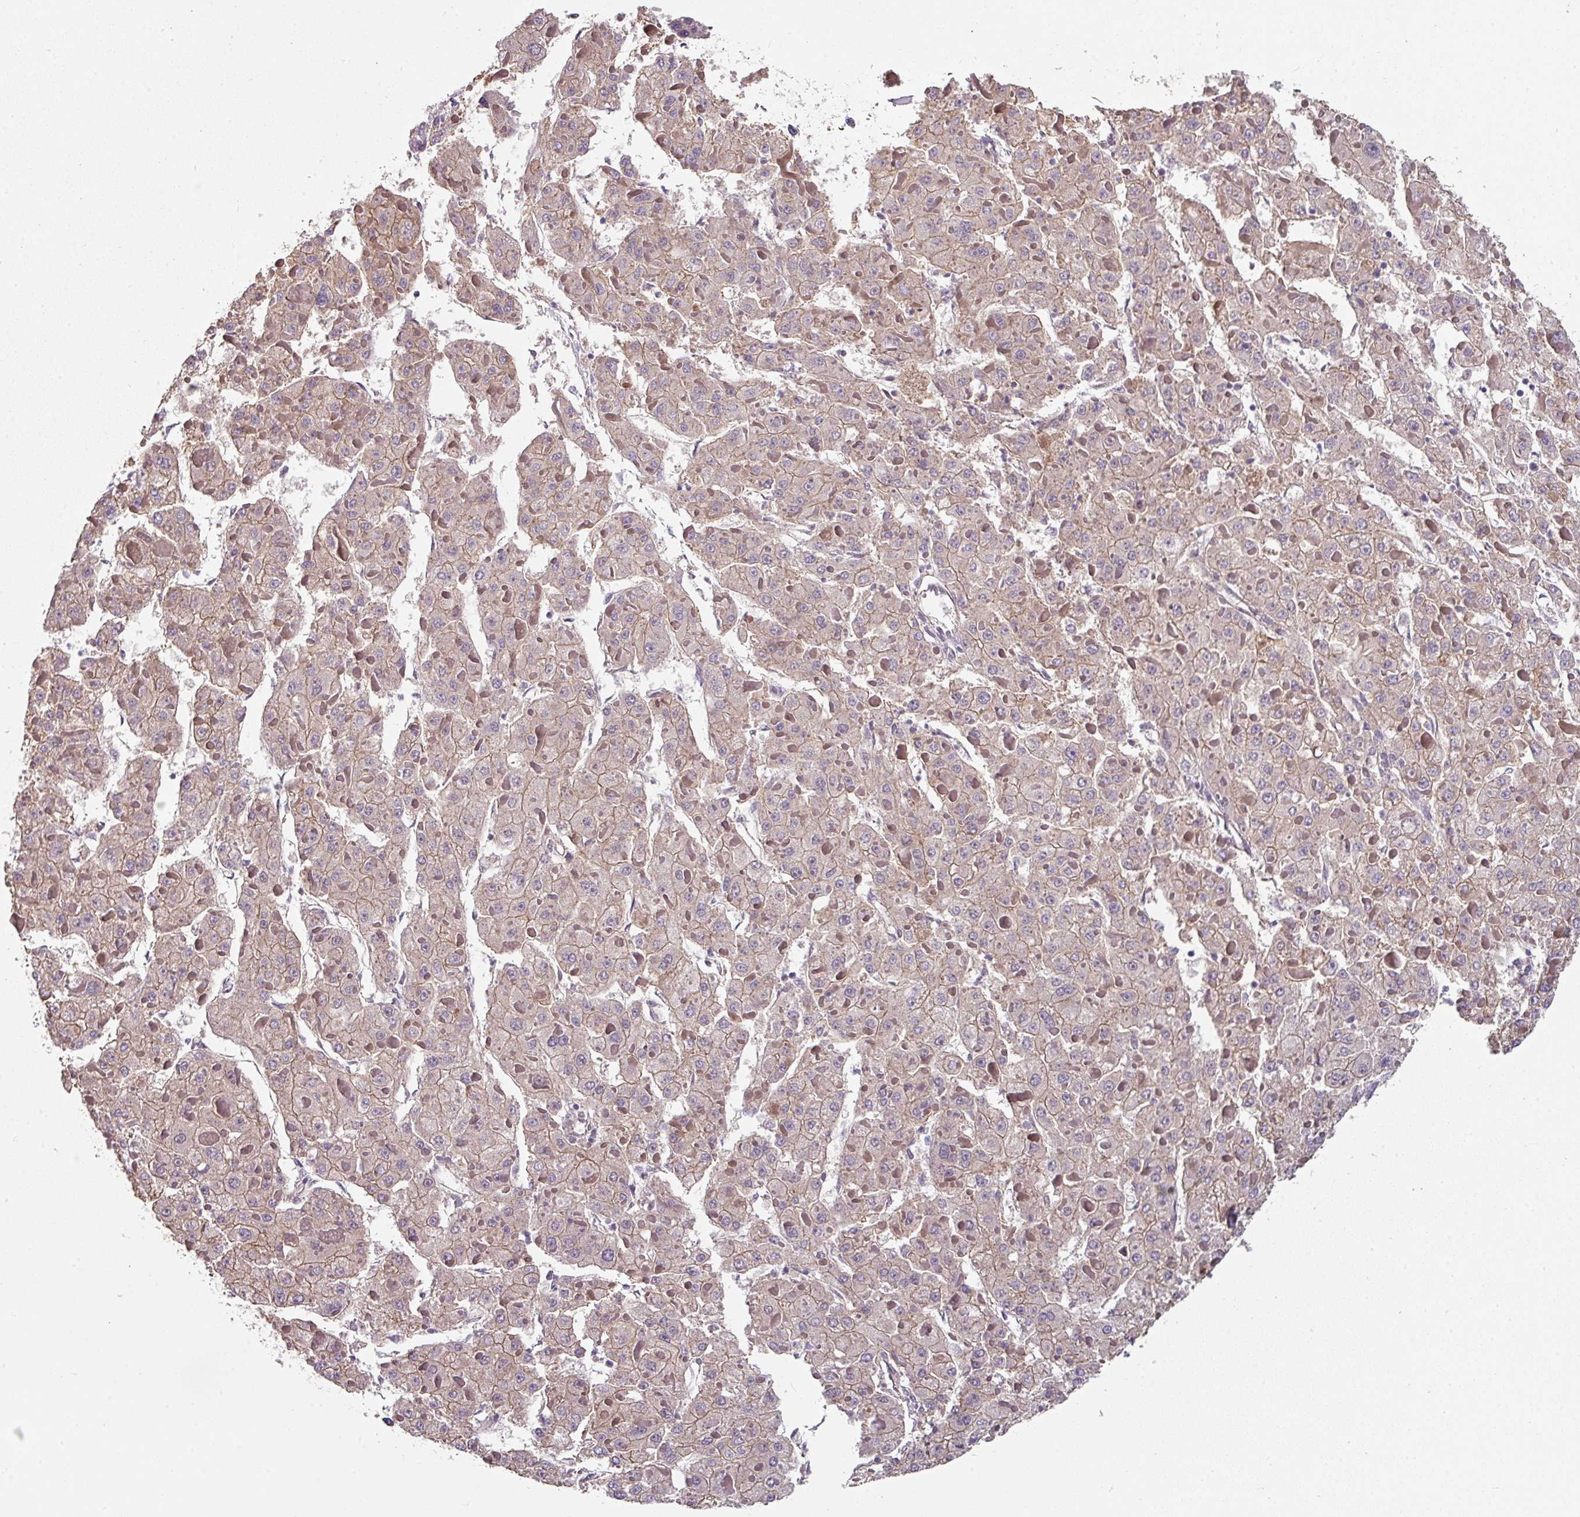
{"staining": {"intensity": "weak", "quantity": "25%-75%", "location": "cytoplasmic/membranous"}, "tissue": "liver cancer", "cell_type": "Tumor cells", "image_type": "cancer", "snomed": [{"axis": "morphology", "description": "Carcinoma, Hepatocellular, NOS"}, {"axis": "topography", "description": "Liver"}], "caption": "Protein staining of liver cancer (hepatocellular carcinoma) tissue demonstrates weak cytoplasmic/membranous positivity in approximately 25%-75% of tumor cells. (DAB (3,3'-diaminobenzidine) = brown stain, brightfield microscopy at high magnification).", "gene": "C4orf48", "patient": {"sex": "female", "age": 73}}